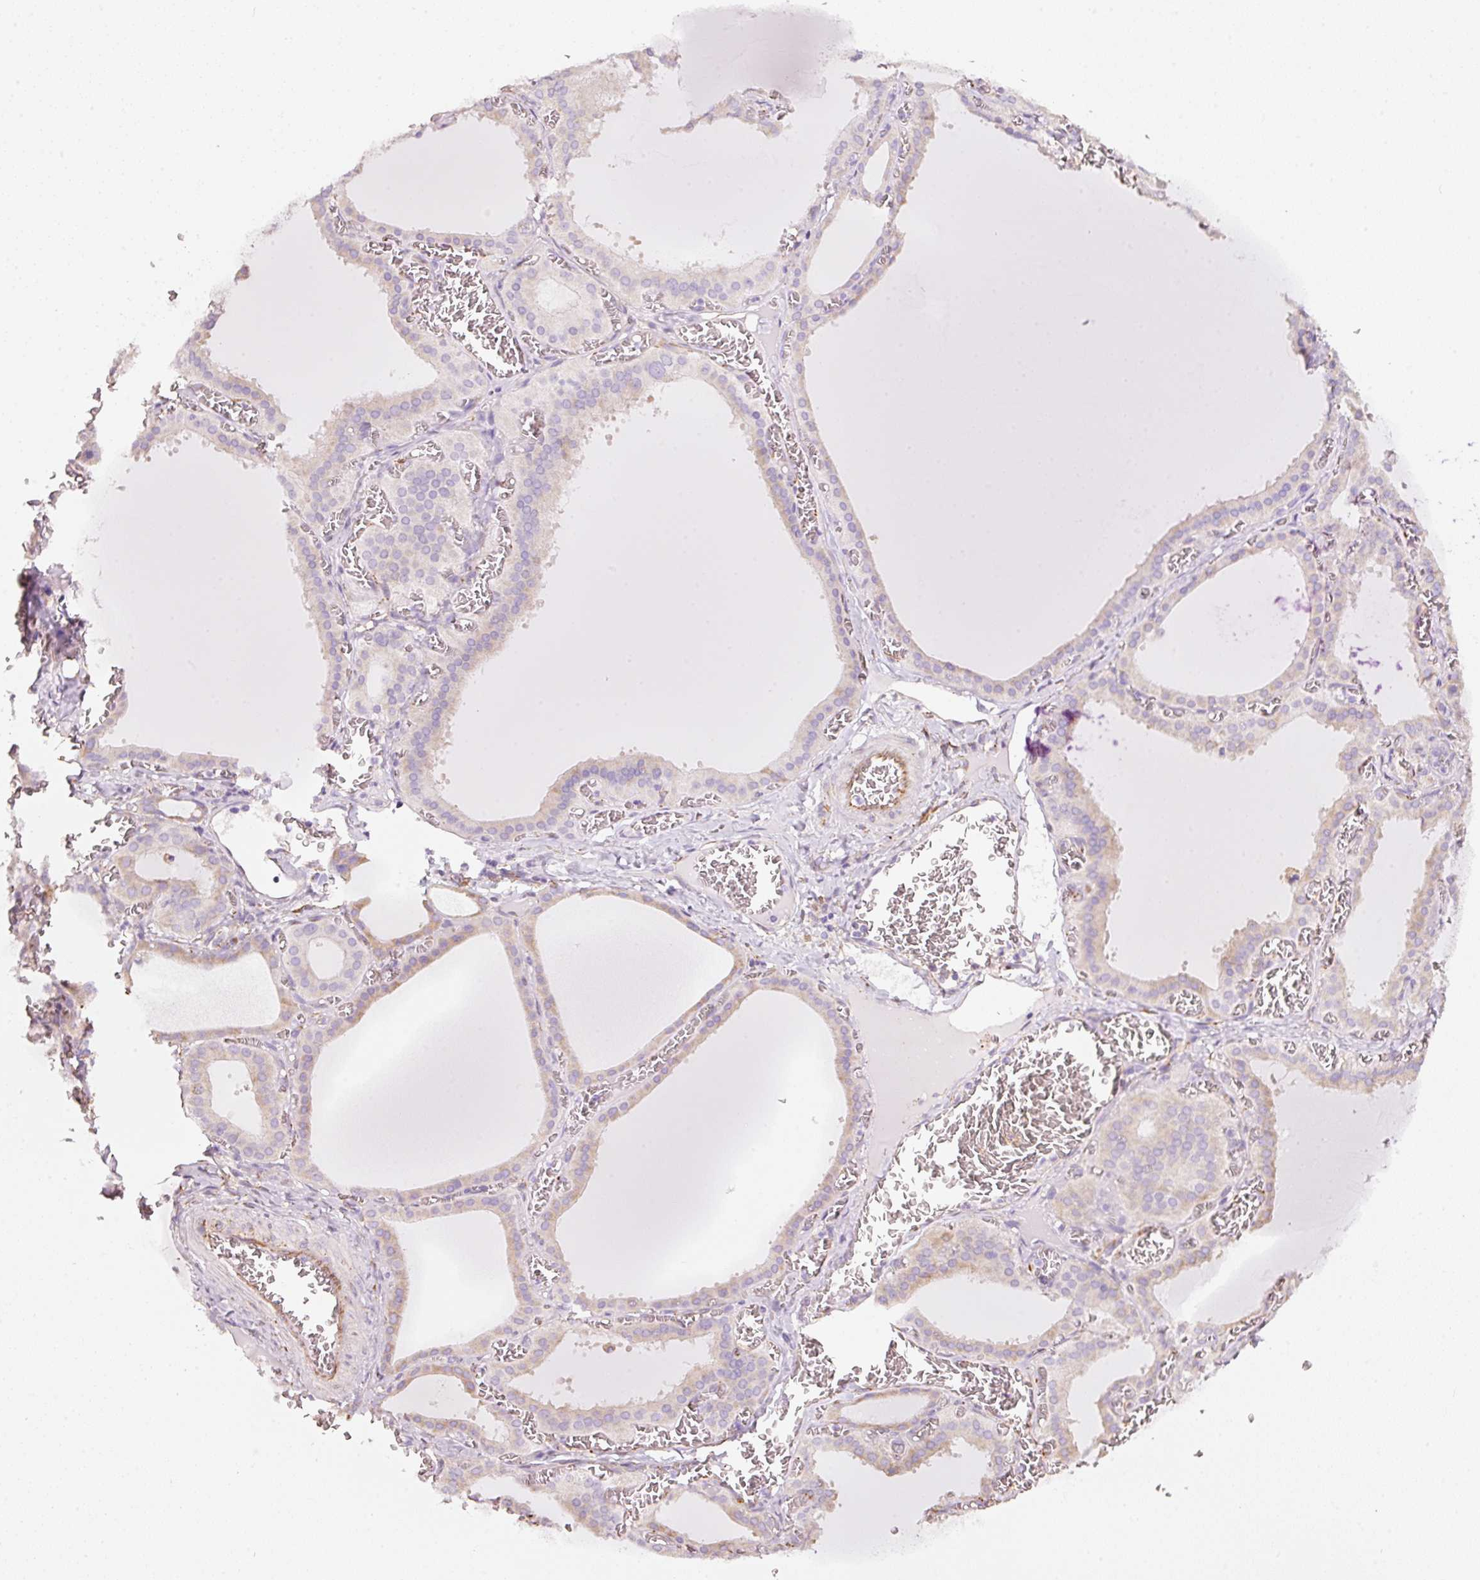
{"staining": {"intensity": "weak", "quantity": "25%-75%", "location": "cytoplasmic/membranous"}, "tissue": "thyroid gland", "cell_type": "Glandular cells", "image_type": "normal", "snomed": [{"axis": "morphology", "description": "Normal tissue, NOS"}, {"axis": "topography", "description": "Thyroid gland"}], "caption": "Immunohistochemistry (IHC) photomicrograph of unremarkable thyroid gland: thyroid gland stained using immunohistochemistry (IHC) displays low levels of weak protein expression localized specifically in the cytoplasmic/membranous of glandular cells, appearing as a cytoplasmic/membranous brown color.", "gene": "GCG", "patient": {"sex": "female", "age": 30}}